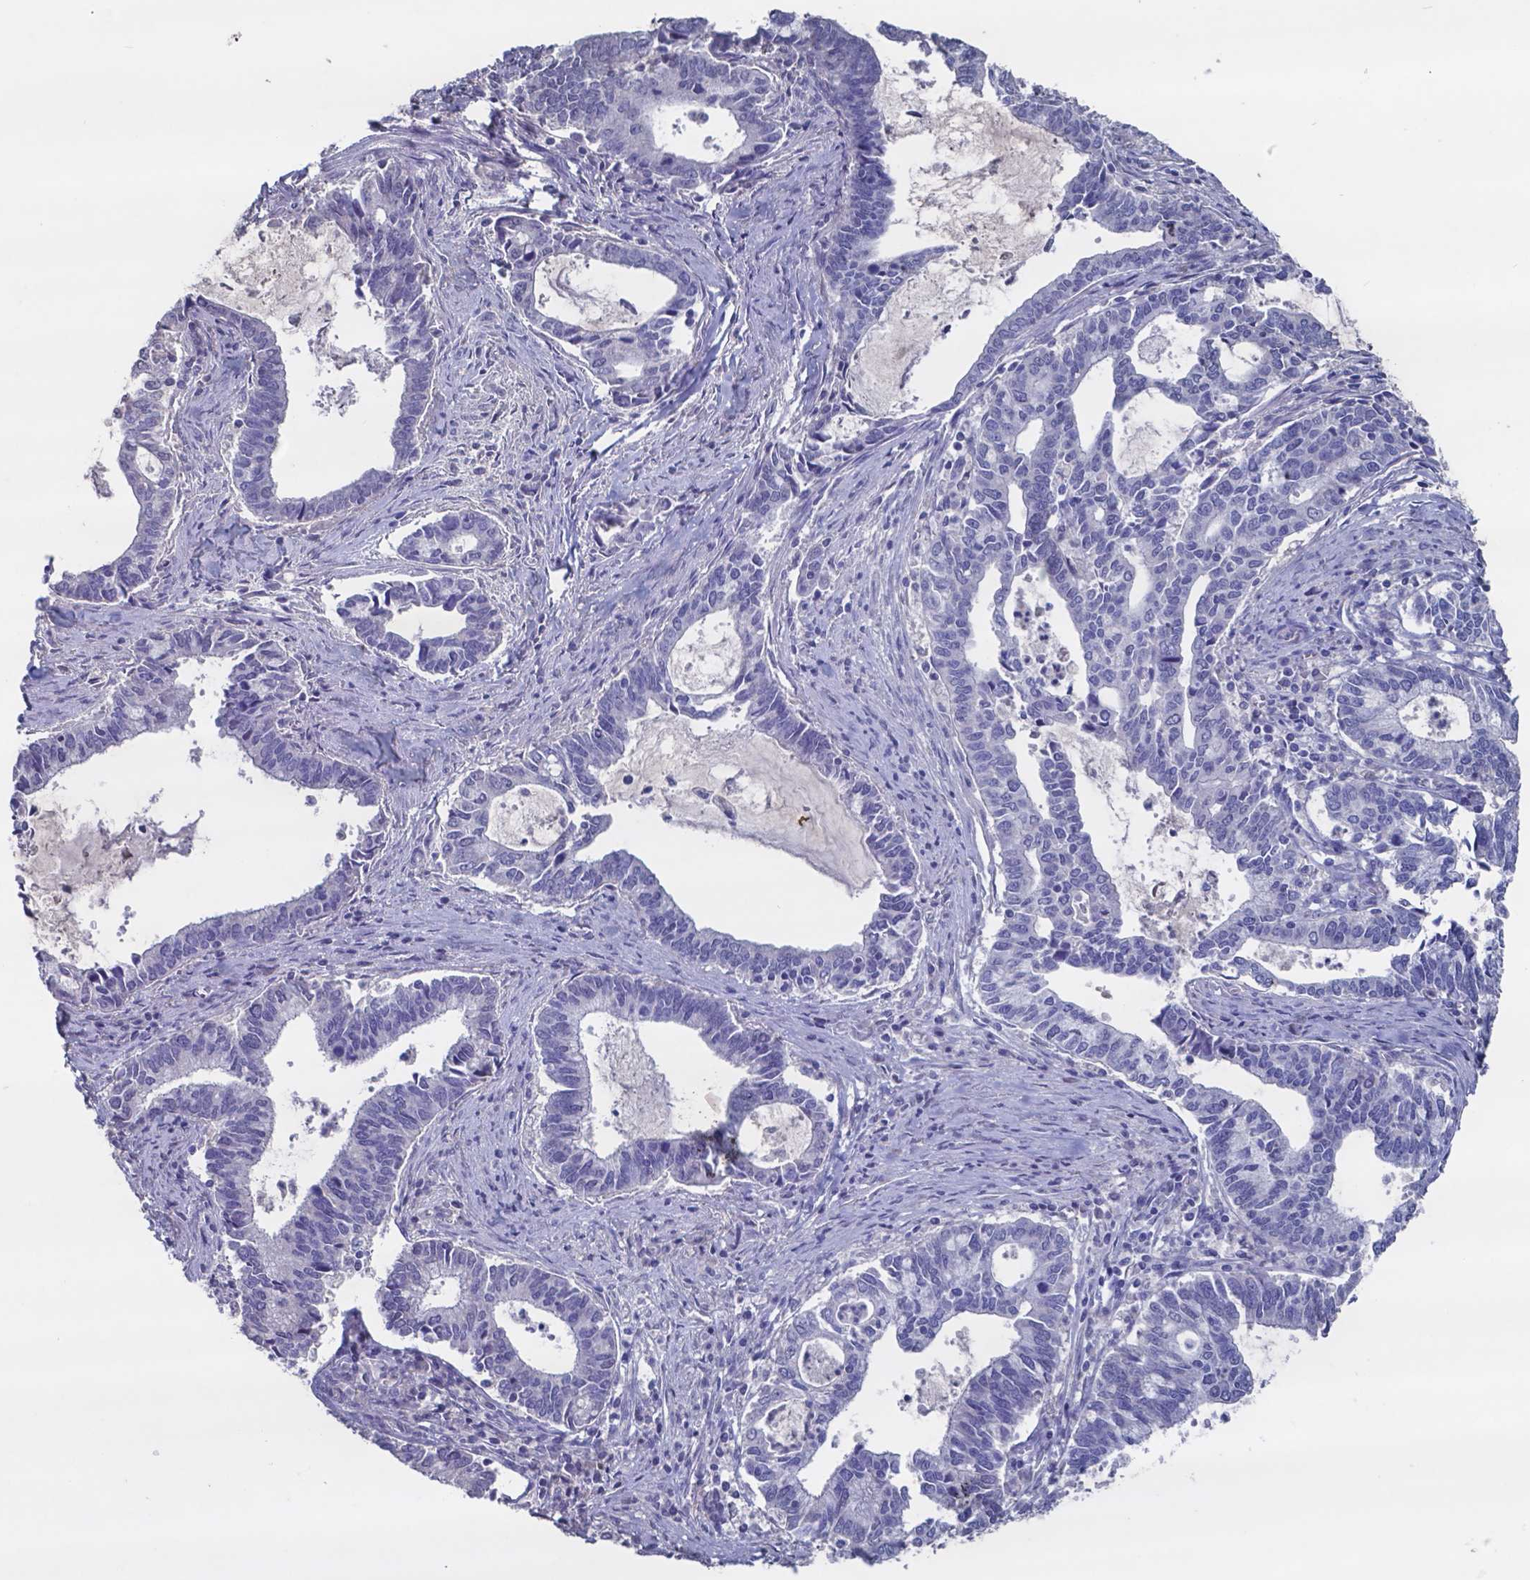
{"staining": {"intensity": "negative", "quantity": "none", "location": "none"}, "tissue": "cervical cancer", "cell_type": "Tumor cells", "image_type": "cancer", "snomed": [{"axis": "morphology", "description": "Adenocarcinoma, NOS"}, {"axis": "topography", "description": "Cervix"}], "caption": "Immunohistochemical staining of human cervical cancer demonstrates no significant positivity in tumor cells.", "gene": "TTR", "patient": {"sex": "female", "age": 42}}